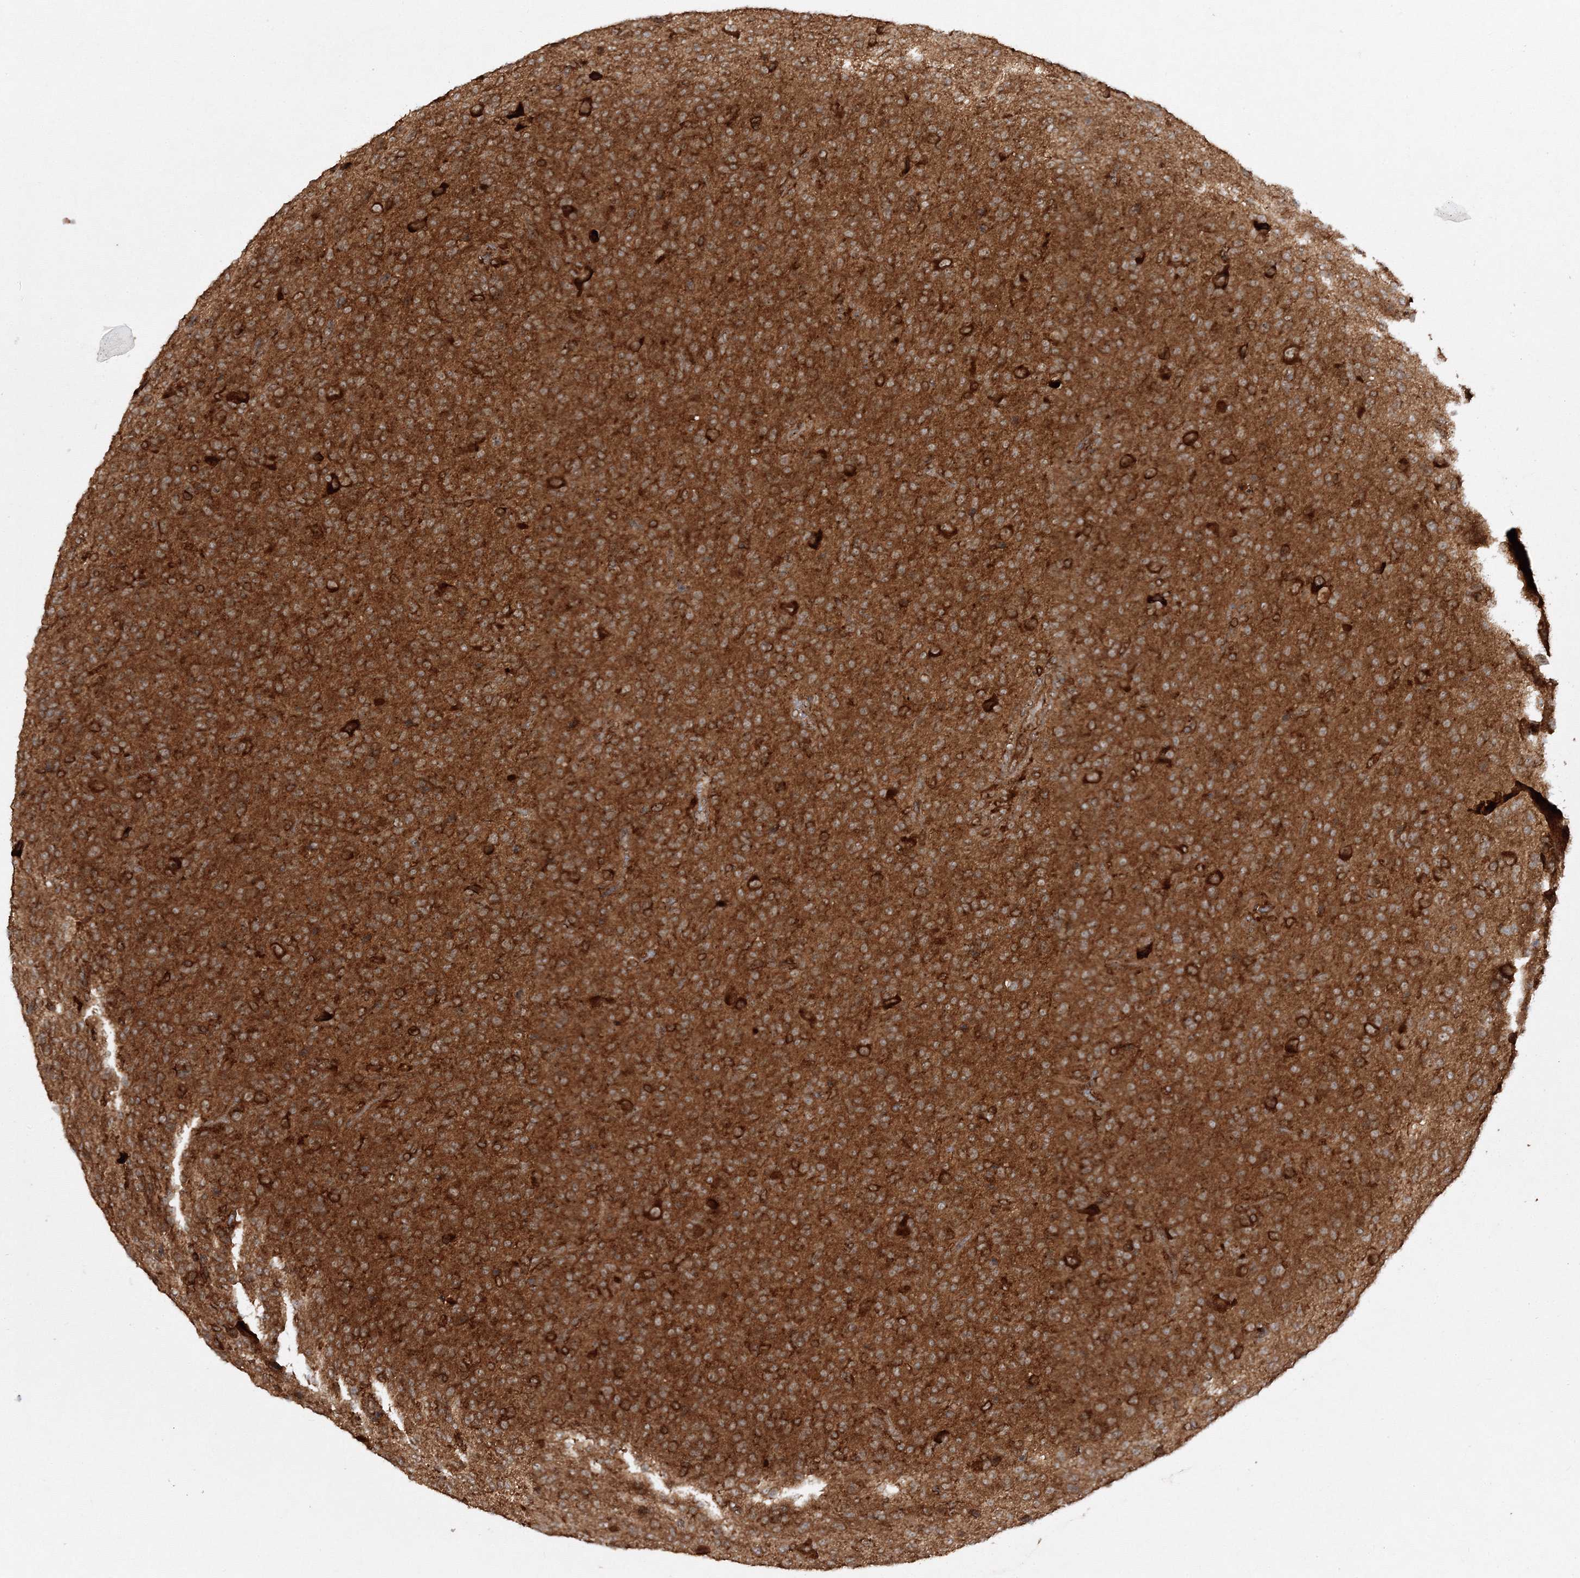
{"staining": {"intensity": "strong", "quantity": ">75%", "location": "cytoplasmic/membranous"}, "tissue": "glioma", "cell_type": "Tumor cells", "image_type": "cancer", "snomed": [{"axis": "morphology", "description": "Glioma, malignant, High grade"}, {"axis": "topography", "description": "Brain"}], "caption": "Malignant glioma (high-grade) stained with a brown dye exhibits strong cytoplasmic/membranous positive expression in approximately >75% of tumor cells.", "gene": "WDR37", "patient": {"sex": "female", "age": 57}}